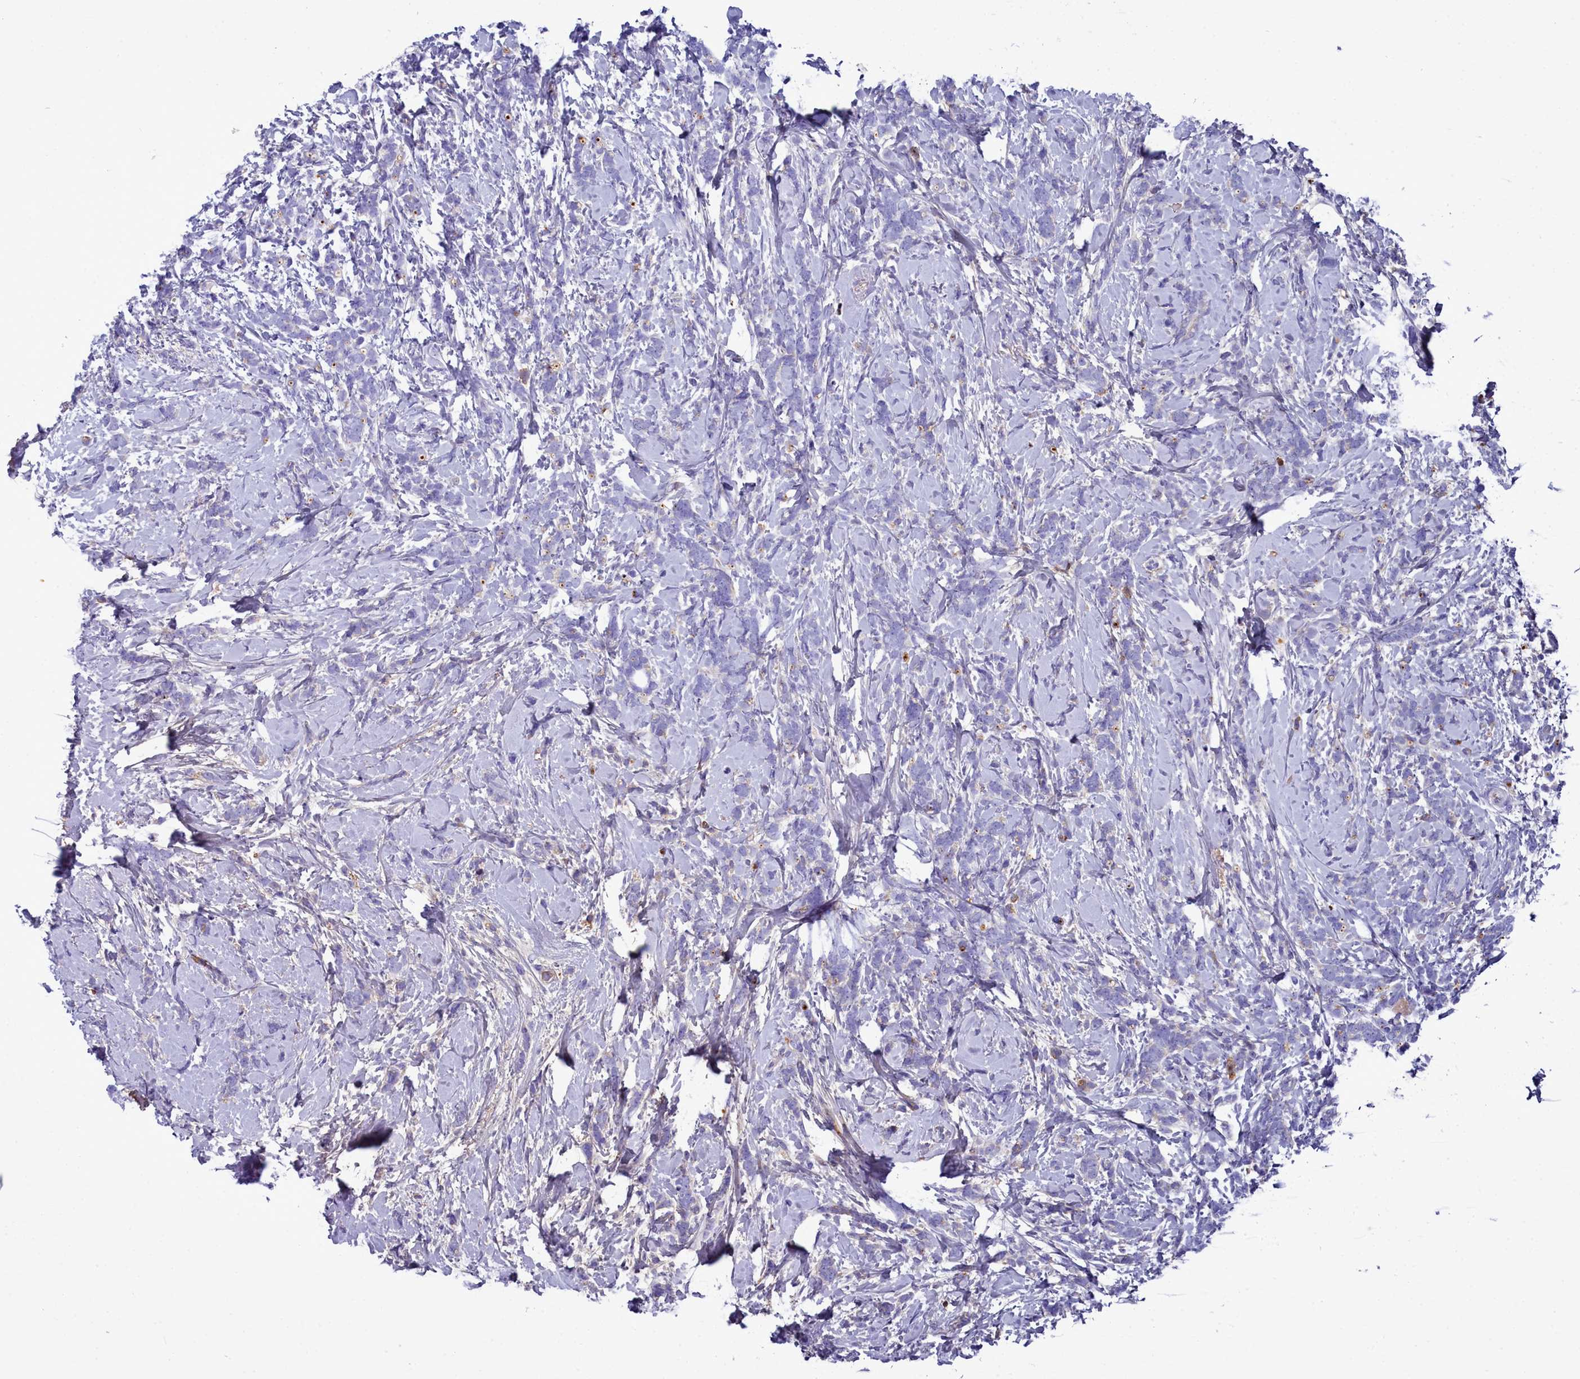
{"staining": {"intensity": "negative", "quantity": "none", "location": "none"}, "tissue": "breast cancer", "cell_type": "Tumor cells", "image_type": "cancer", "snomed": [{"axis": "morphology", "description": "Lobular carcinoma"}, {"axis": "topography", "description": "Breast"}], "caption": "IHC micrograph of neoplastic tissue: lobular carcinoma (breast) stained with DAB (3,3'-diaminobenzidine) shows no significant protein expression in tumor cells.", "gene": "H1-7", "patient": {"sex": "female", "age": 58}}